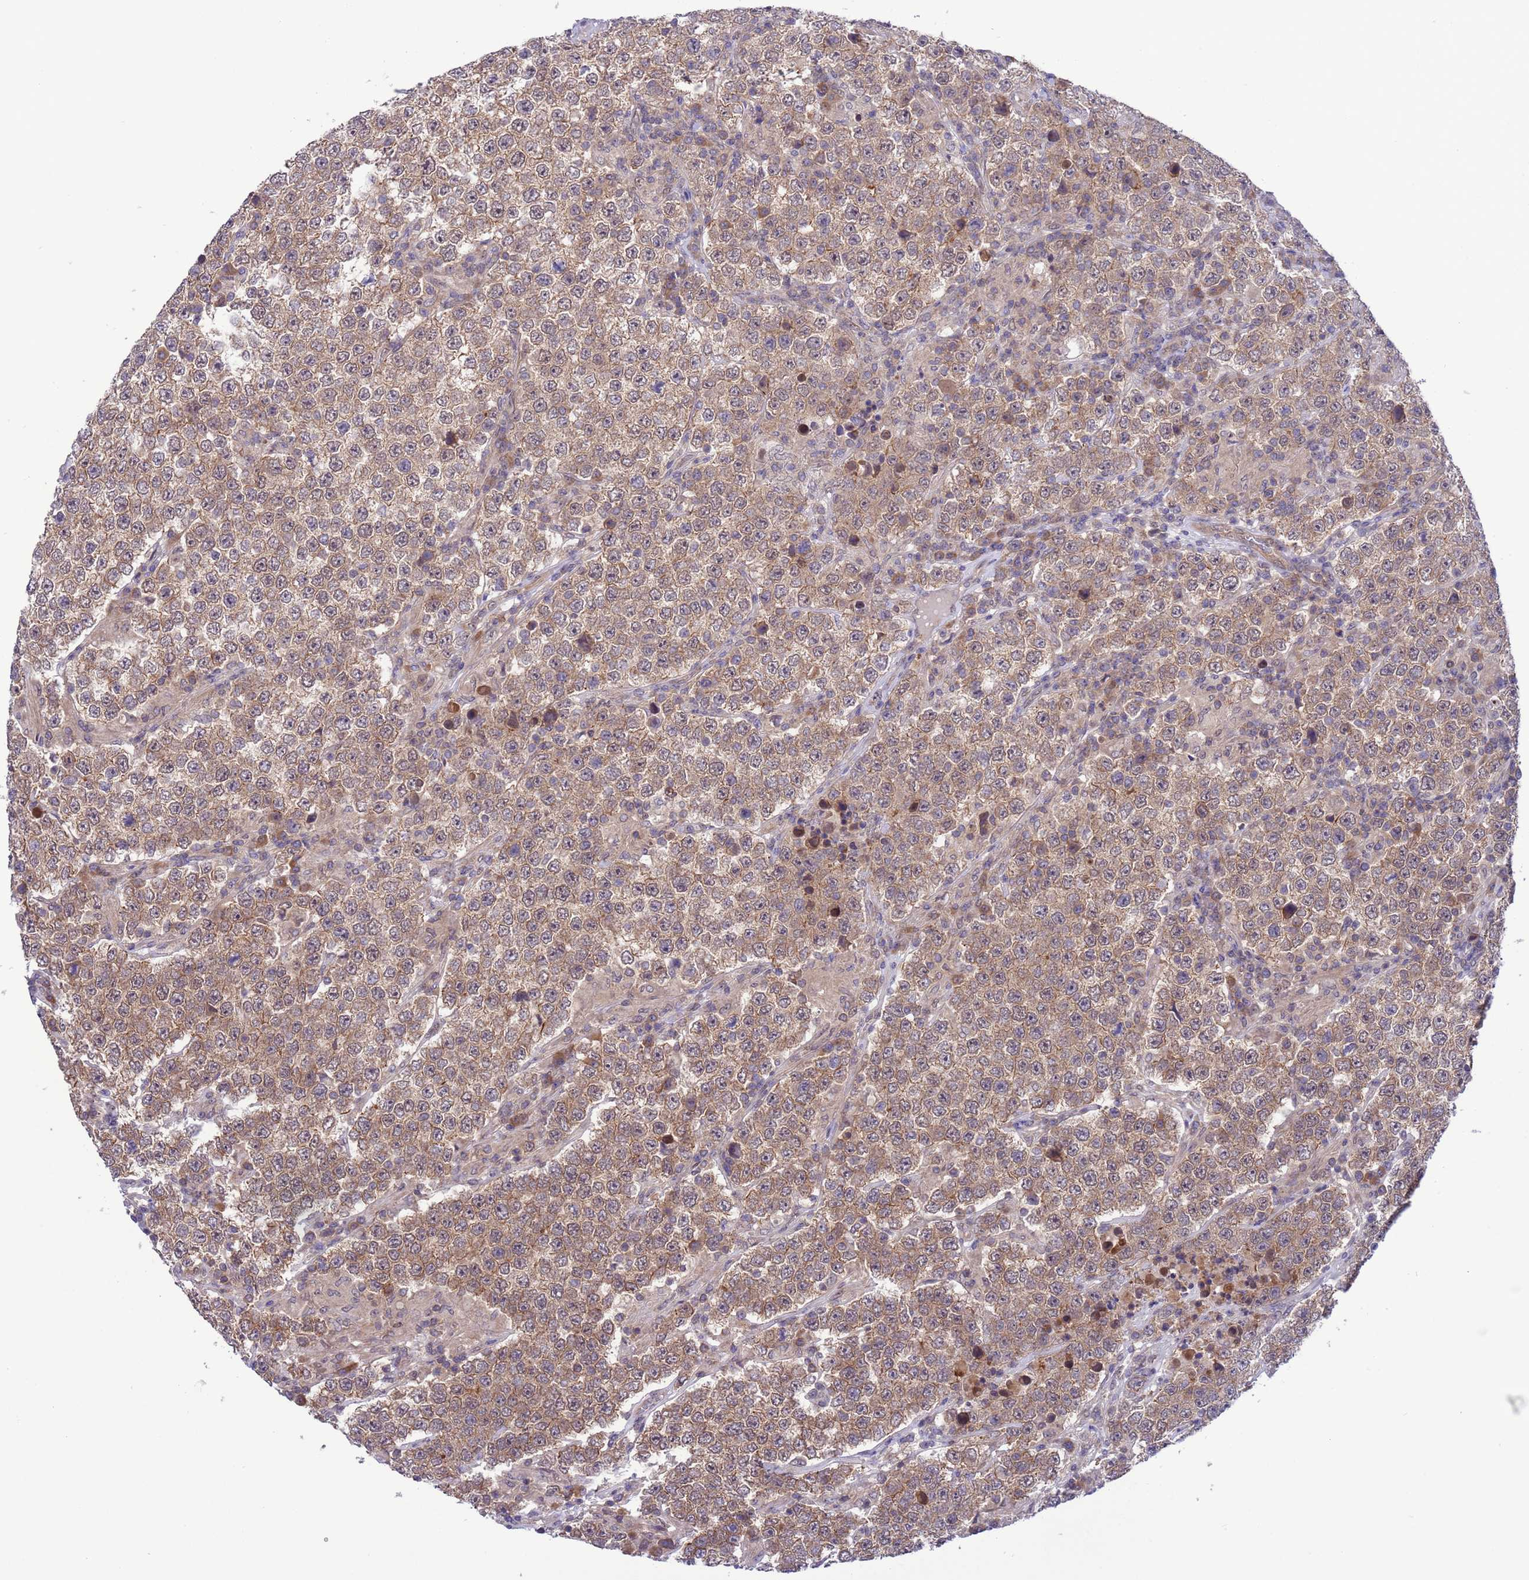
{"staining": {"intensity": "moderate", "quantity": ">75%", "location": "cytoplasmic/membranous"}, "tissue": "testis cancer", "cell_type": "Tumor cells", "image_type": "cancer", "snomed": [{"axis": "morphology", "description": "Normal tissue, NOS"}, {"axis": "morphology", "description": "Urothelial carcinoma, High grade"}, {"axis": "morphology", "description": "Seminoma, NOS"}, {"axis": "morphology", "description": "Carcinoma, Embryonal, NOS"}, {"axis": "topography", "description": "Urinary bladder"}, {"axis": "topography", "description": "Testis"}], "caption": "IHC micrograph of neoplastic tissue: testis cancer (embryonal carcinoma) stained using immunohistochemistry (IHC) shows medium levels of moderate protein expression localized specifically in the cytoplasmic/membranous of tumor cells, appearing as a cytoplasmic/membranous brown color.", "gene": "ZNF461", "patient": {"sex": "male", "age": 41}}